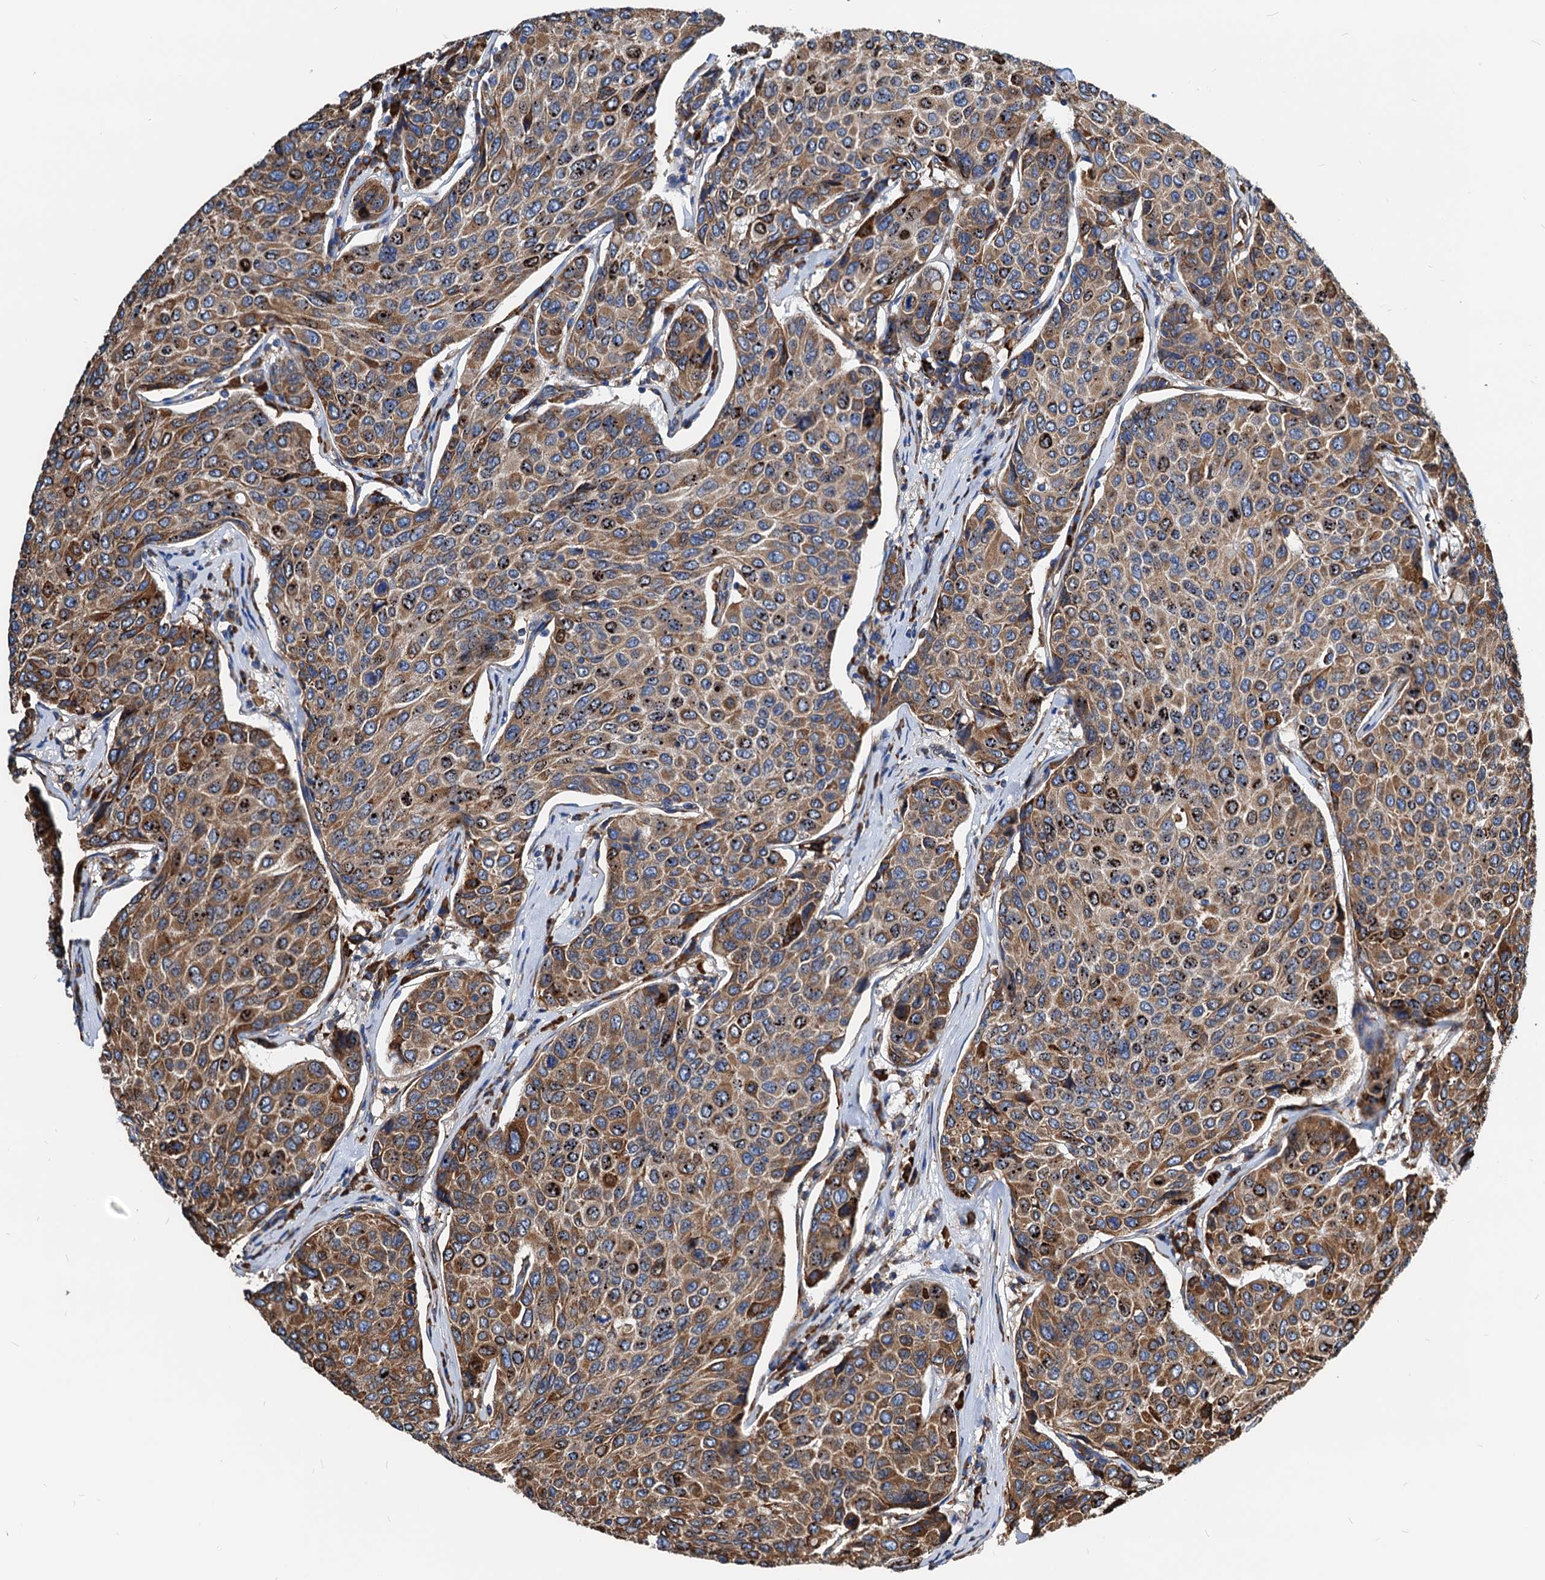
{"staining": {"intensity": "moderate", "quantity": ">75%", "location": "cytoplasmic/membranous,nuclear"}, "tissue": "breast cancer", "cell_type": "Tumor cells", "image_type": "cancer", "snomed": [{"axis": "morphology", "description": "Duct carcinoma"}, {"axis": "topography", "description": "Breast"}], "caption": "A brown stain labels moderate cytoplasmic/membranous and nuclear positivity of a protein in breast cancer tumor cells. (brown staining indicates protein expression, while blue staining denotes nuclei).", "gene": "HSPA5", "patient": {"sex": "female", "age": 55}}